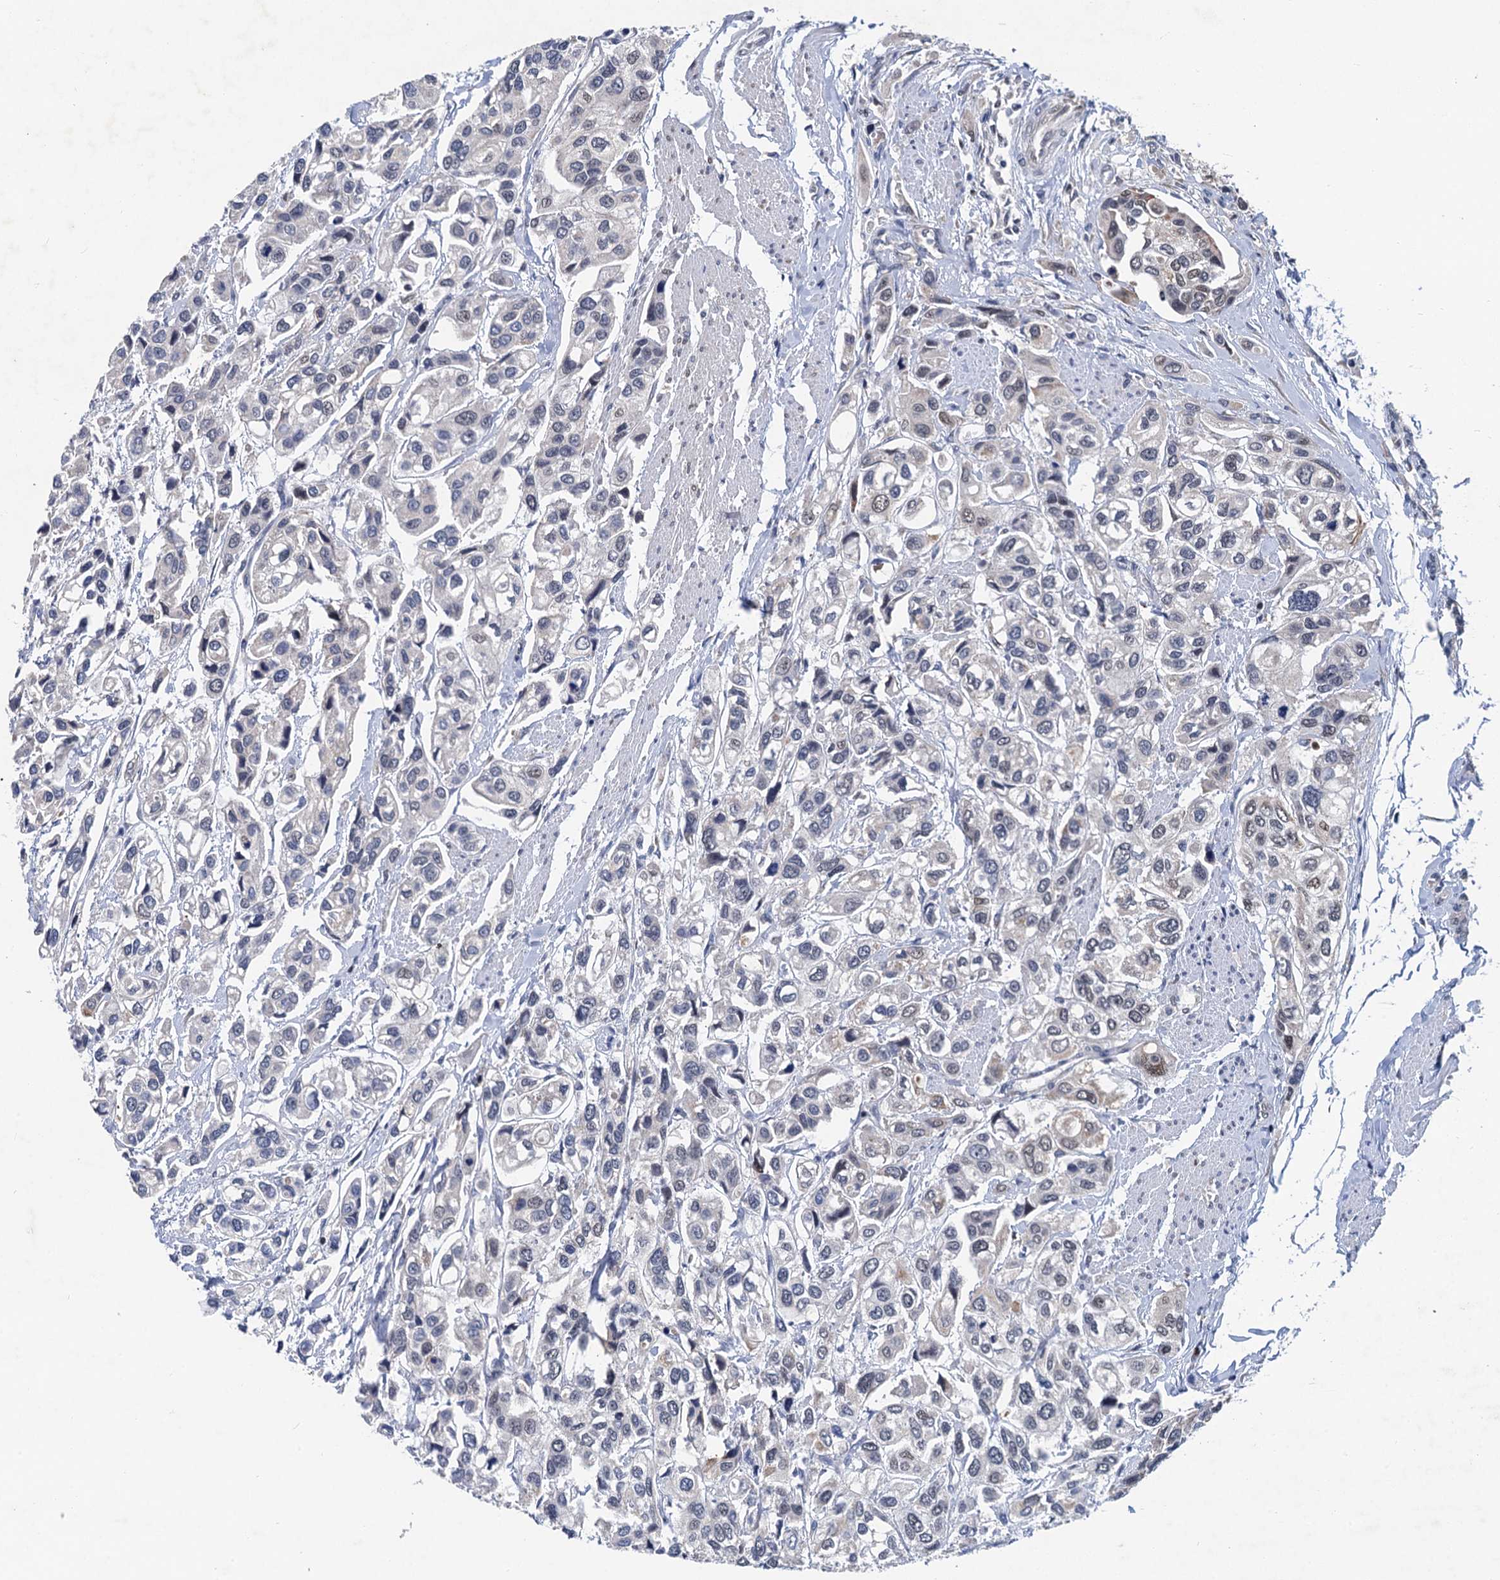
{"staining": {"intensity": "negative", "quantity": "none", "location": "none"}, "tissue": "urothelial cancer", "cell_type": "Tumor cells", "image_type": "cancer", "snomed": [{"axis": "morphology", "description": "Urothelial carcinoma, High grade"}, {"axis": "topography", "description": "Urinary bladder"}], "caption": "Protein analysis of urothelial carcinoma (high-grade) demonstrates no significant staining in tumor cells.", "gene": "TSEN34", "patient": {"sex": "male", "age": 67}}